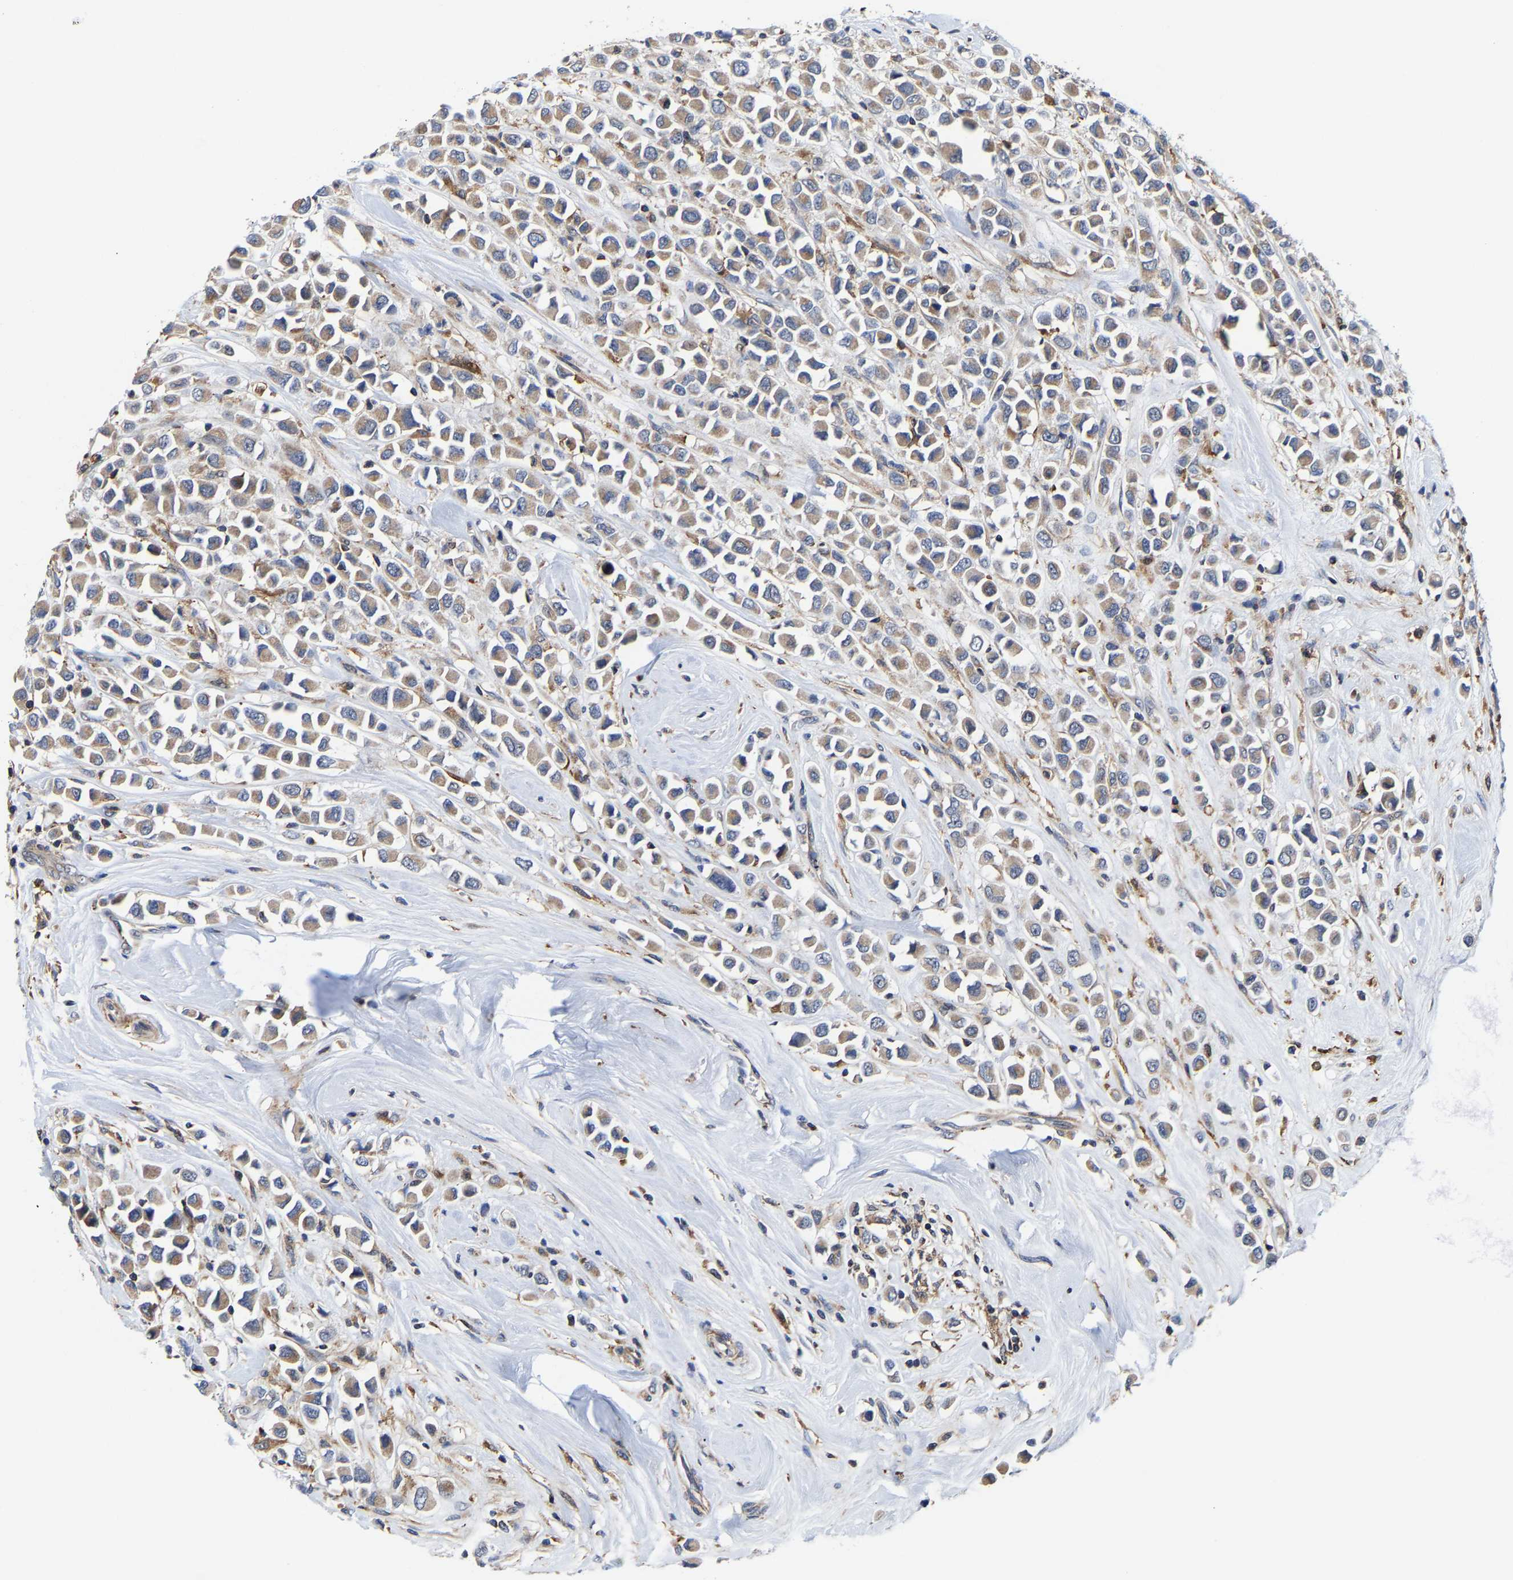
{"staining": {"intensity": "weak", "quantity": ">75%", "location": "cytoplasmic/membranous"}, "tissue": "breast cancer", "cell_type": "Tumor cells", "image_type": "cancer", "snomed": [{"axis": "morphology", "description": "Duct carcinoma"}, {"axis": "topography", "description": "Breast"}], "caption": "Approximately >75% of tumor cells in breast cancer (infiltrating ductal carcinoma) display weak cytoplasmic/membranous protein staining as visualized by brown immunohistochemical staining.", "gene": "PFKFB3", "patient": {"sex": "female", "age": 61}}